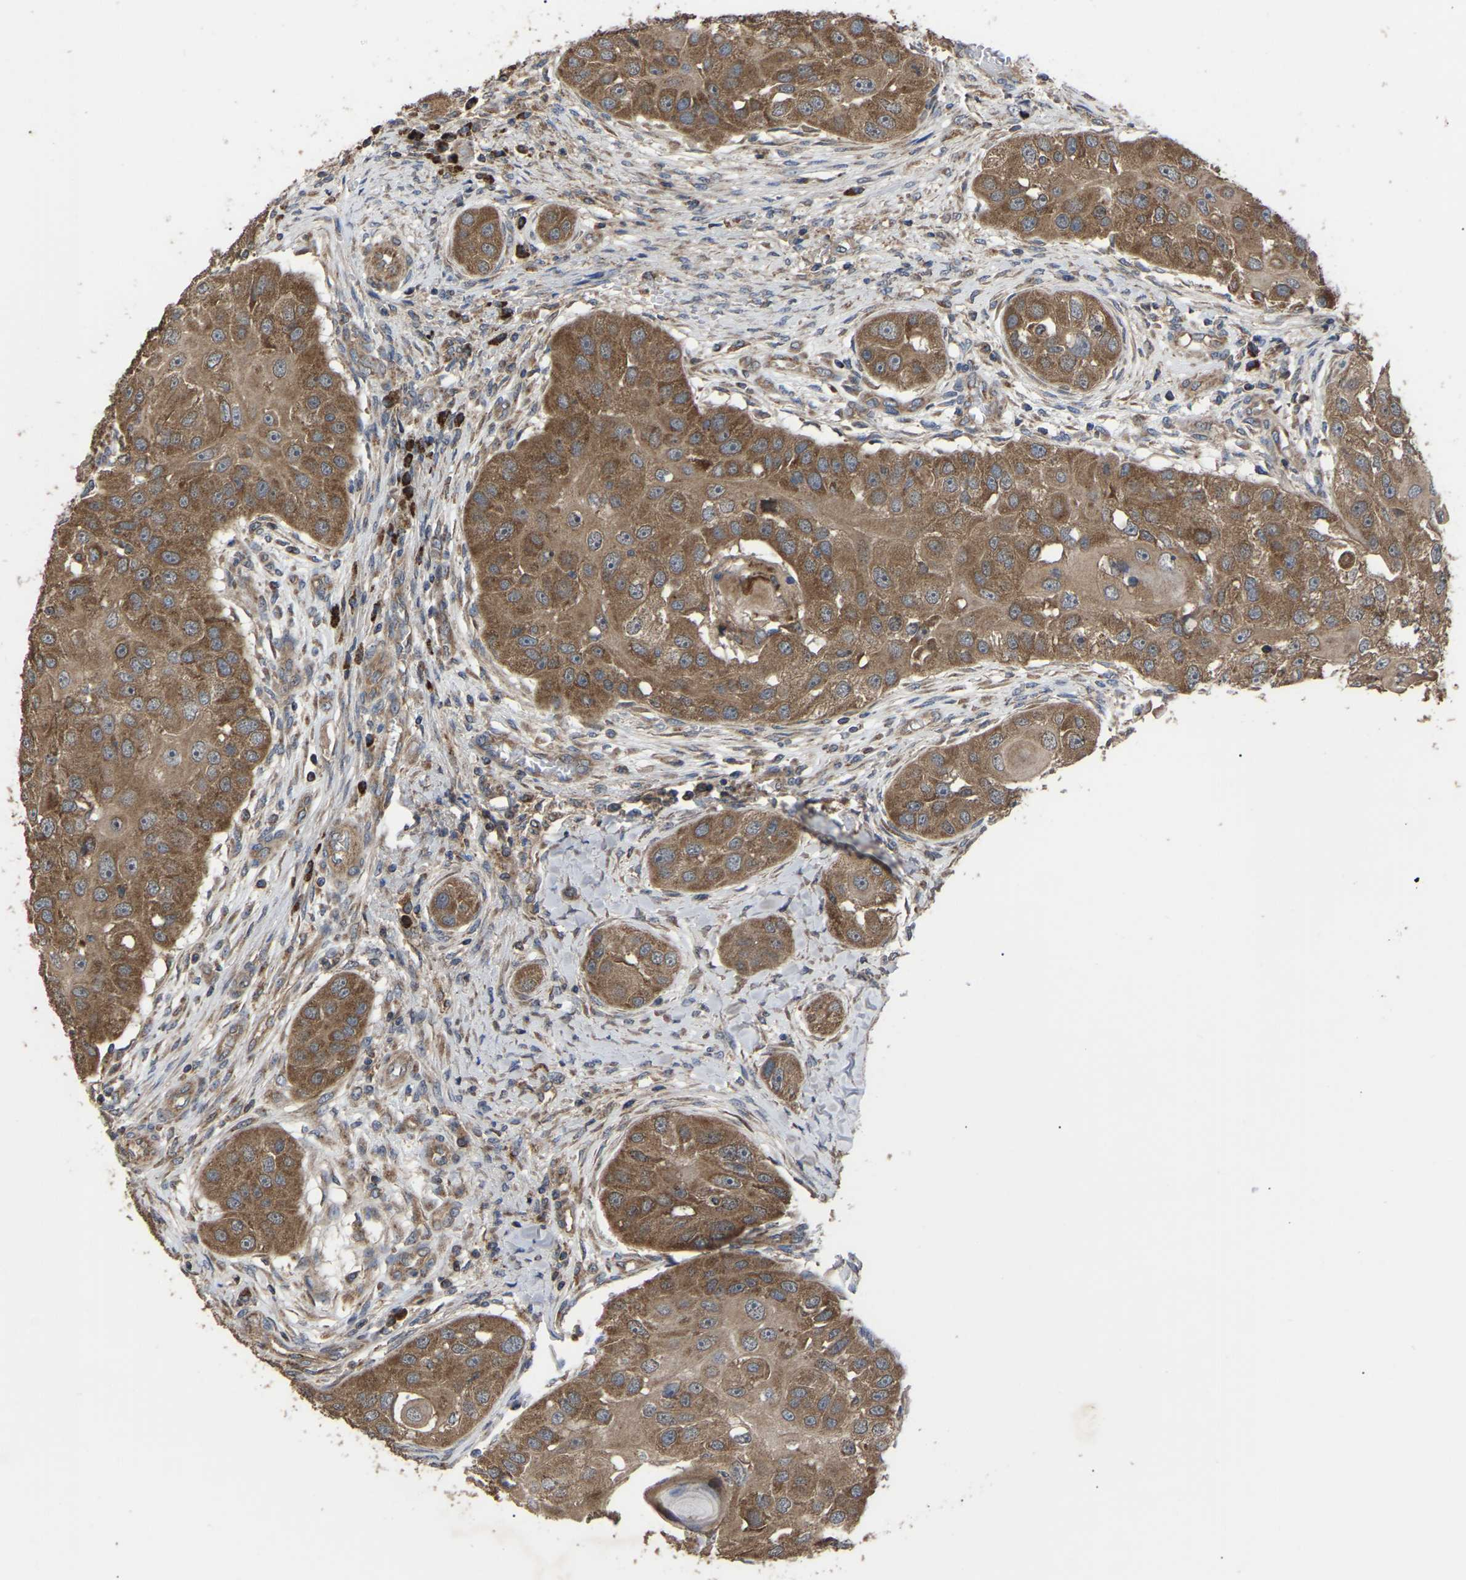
{"staining": {"intensity": "moderate", "quantity": ">75%", "location": "cytoplasmic/membranous"}, "tissue": "head and neck cancer", "cell_type": "Tumor cells", "image_type": "cancer", "snomed": [{"axis": "morphology", "description": "Normal tissue, NOS"}, {"axis": "morphology", "description": "Squamous cell carcinoma, NOS"}, {"axis": "topography", "description": "Skeletal muscle"}, {"axis": "topography", "description": "Head-Neck"}], "caption": "Head and neck squamous cell carcinoma stained with immunohistochemistry shows moderate cytoplasmic/membranous positivity in approximately >75% of tumor cells.", "gene": "GCC1", "patient": {"sex": "male", "age": 51}}